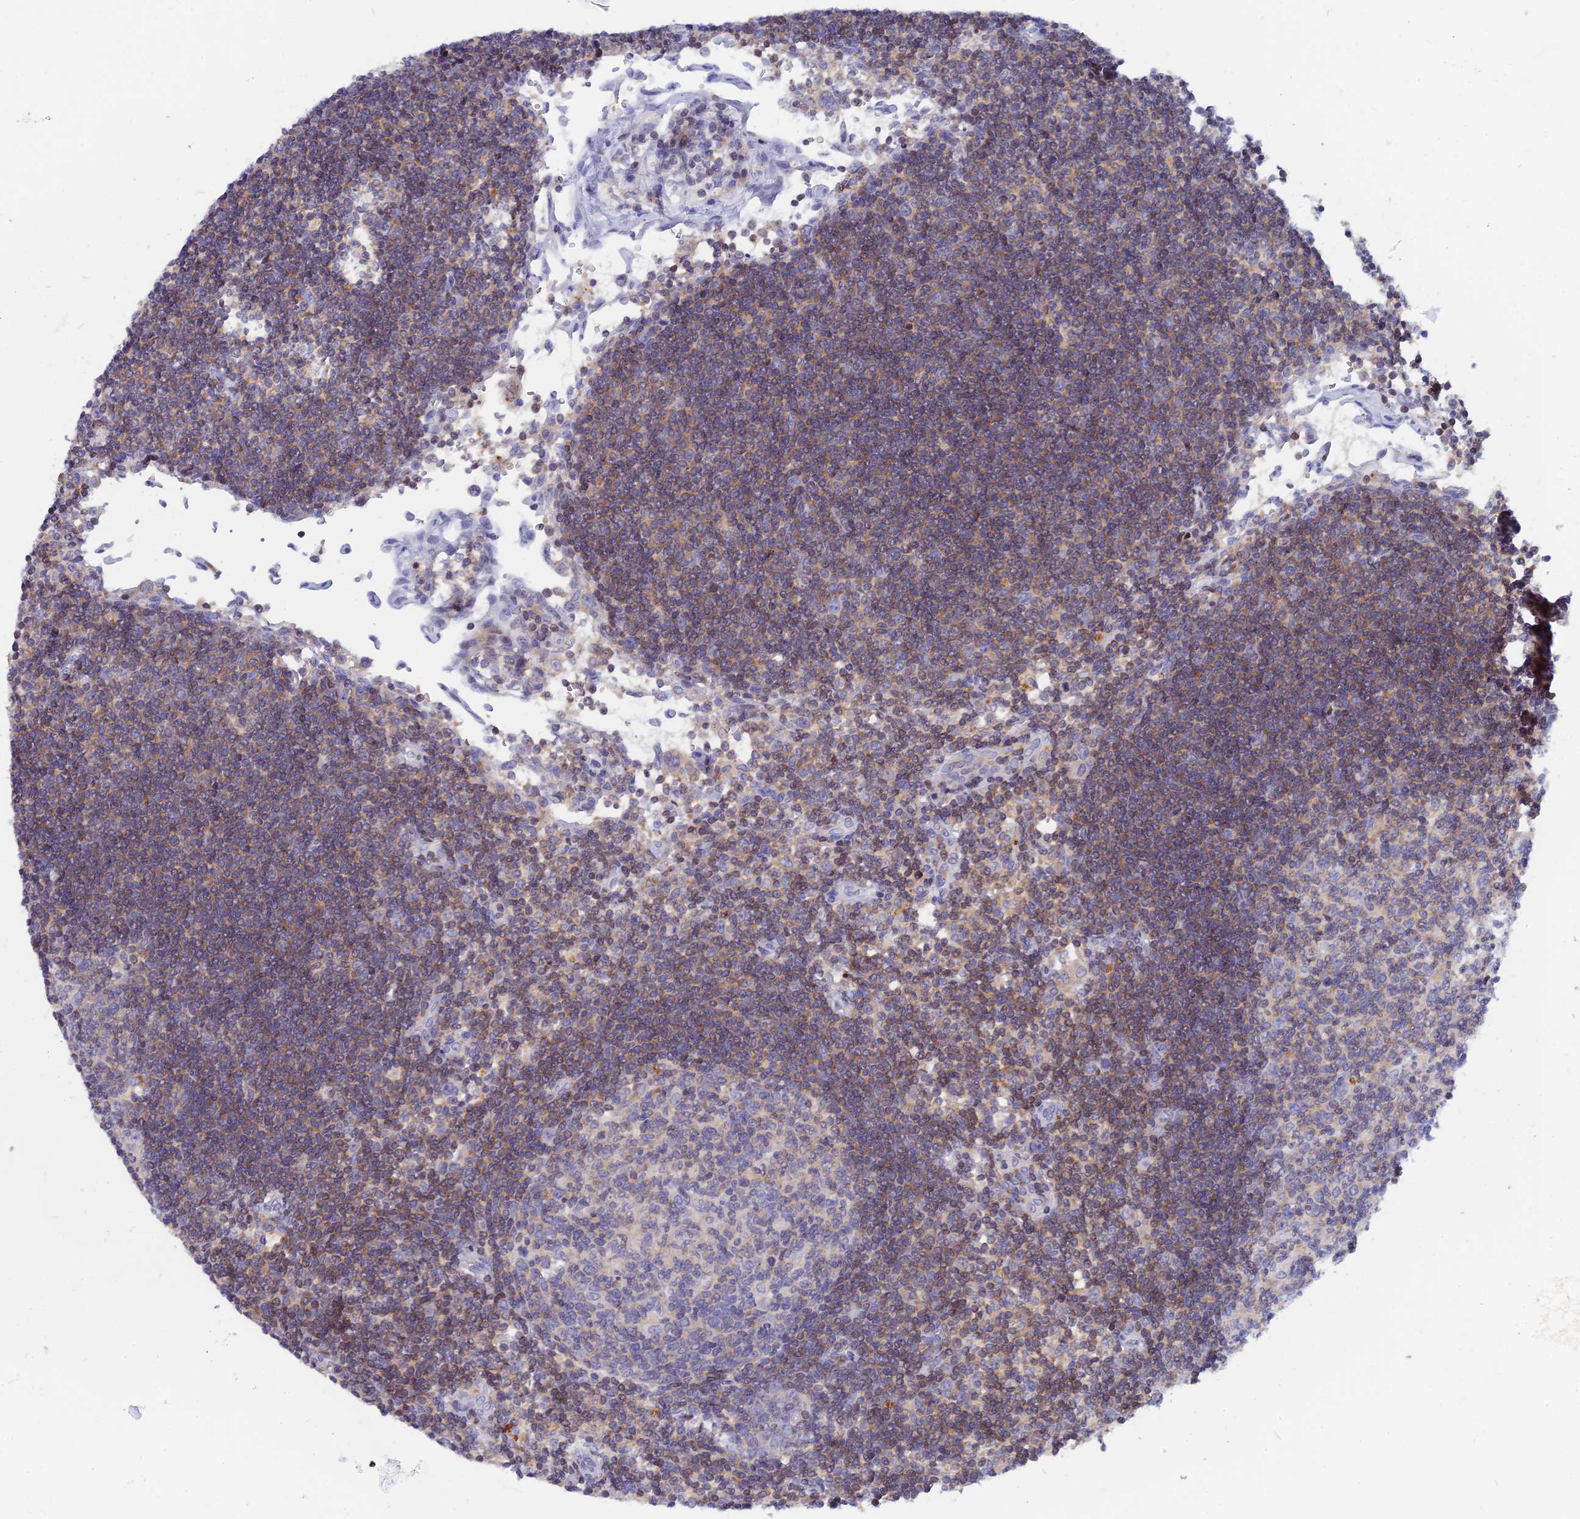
{"staining": {"intensity": "negative", "quantity": "none", "location": "none"}, "tissue": "lymph node", "cell_type": "Germinal center cells", "image_type": "normal", "snomed": [{"axis": "morphology", "description": "Normal tissue, NOS"}, {"axis": "topography", "description": "Lymph node"}], "caption": "Germinal center cells show no significant protein staining in normal lymph node. (Immunohistochemistry (ihc), brightfield microscopy, high magnification).", "gene": "ACP7", "patient": {"sex": "female", "age": 73}}